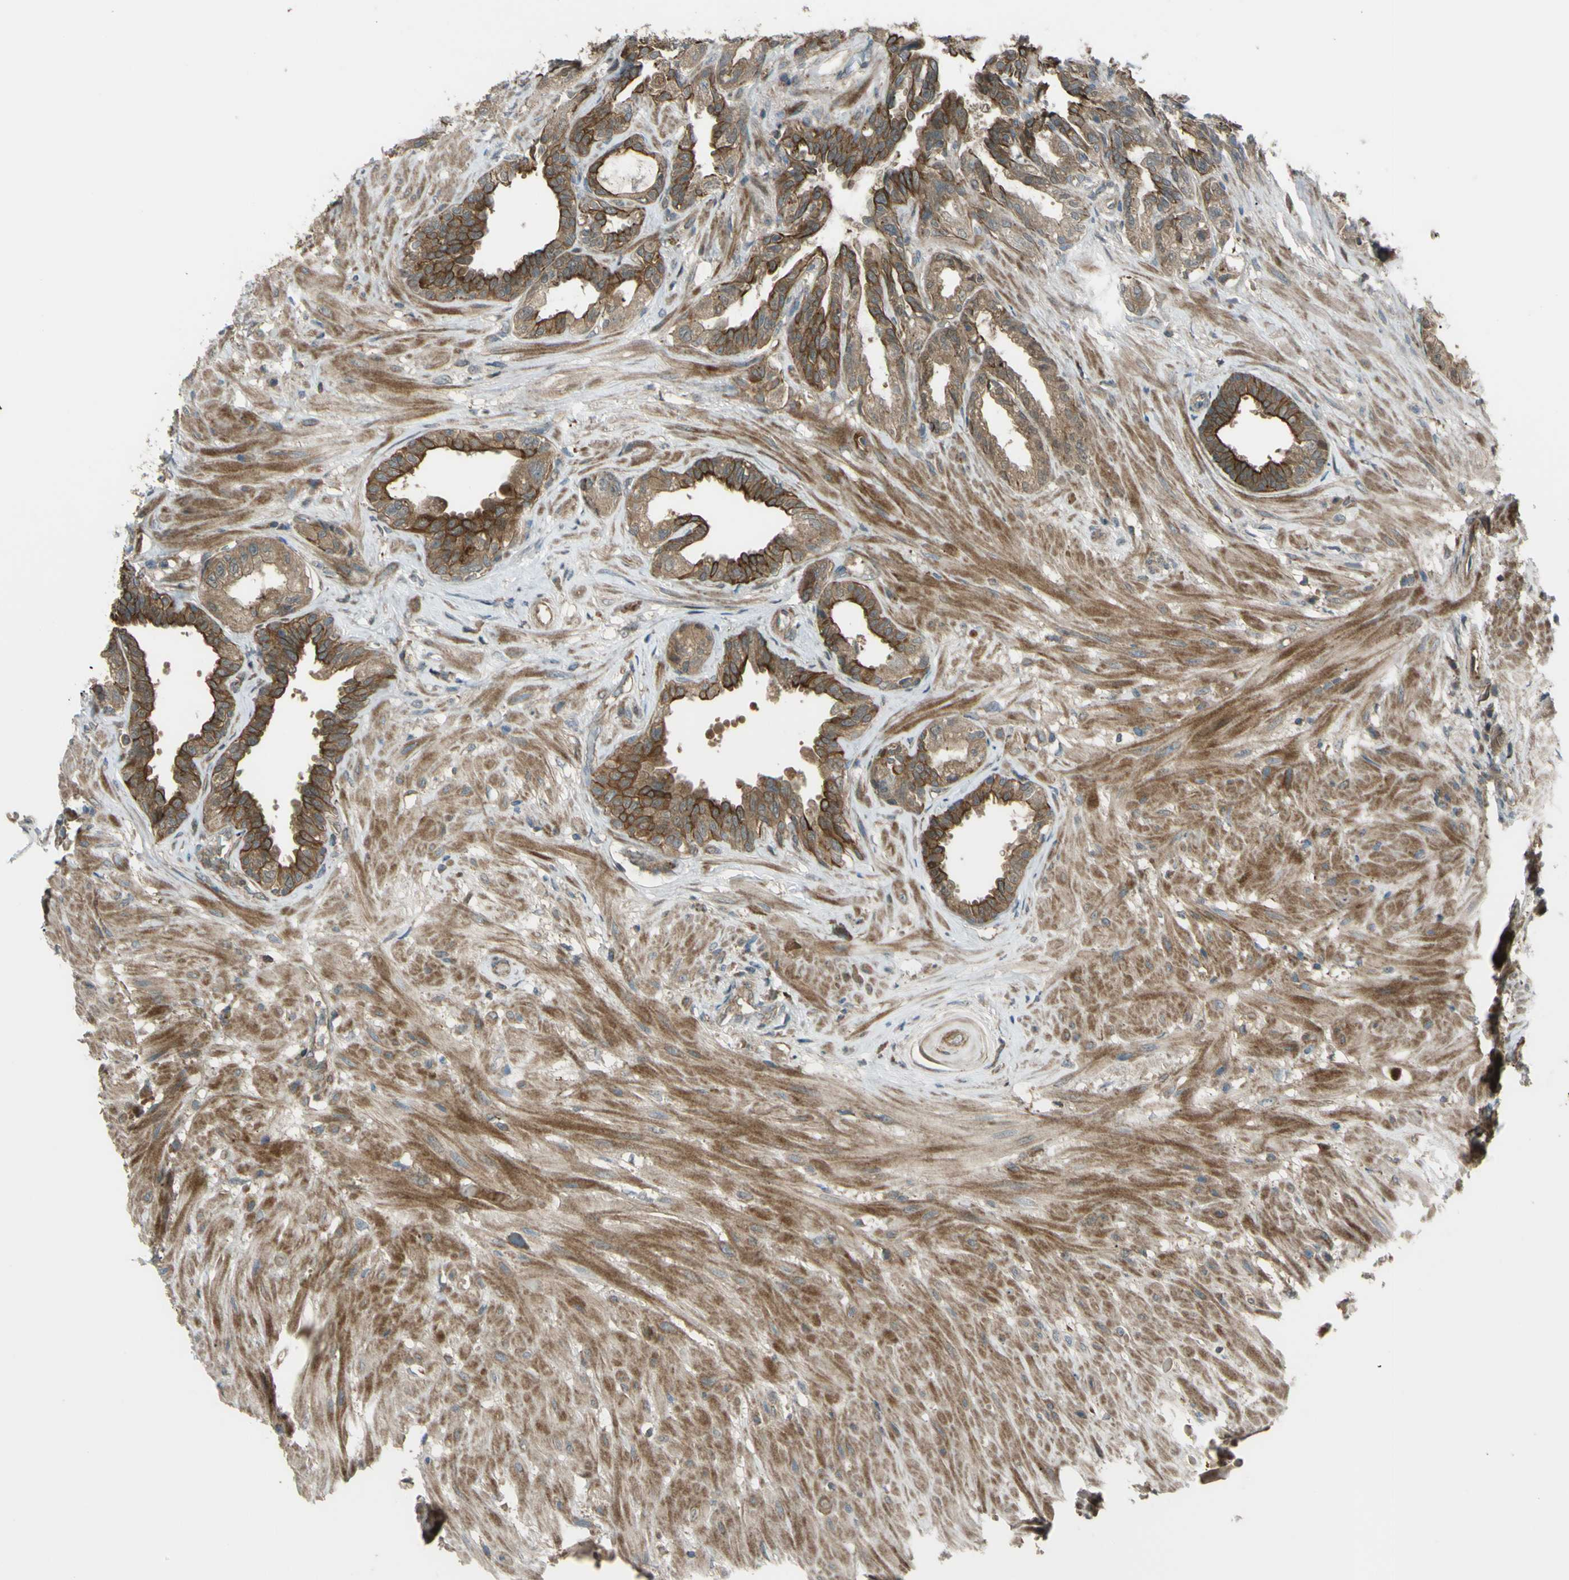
{"staining": {"intensity": "moderate", "quantity": ">75%", "location": "cytoplasmic/membranous"}, "tissue": "seminal vesicle", "cell_type": "Glandular cells", "image_type": "normal", "snomed": [{"axis": "morphology", "description": "Normal tissue, NOS"}, {"axis": "topography", "description": "Seminal veicle"}], "caption": "Brown immunohistochemical staining in benign seminal vesicle demonstrates moderate cytoplasmic/membranous staining in about >75% of glandular cells.", "gene": "FLII", "patient": {"sex": "male", "age": 61}}